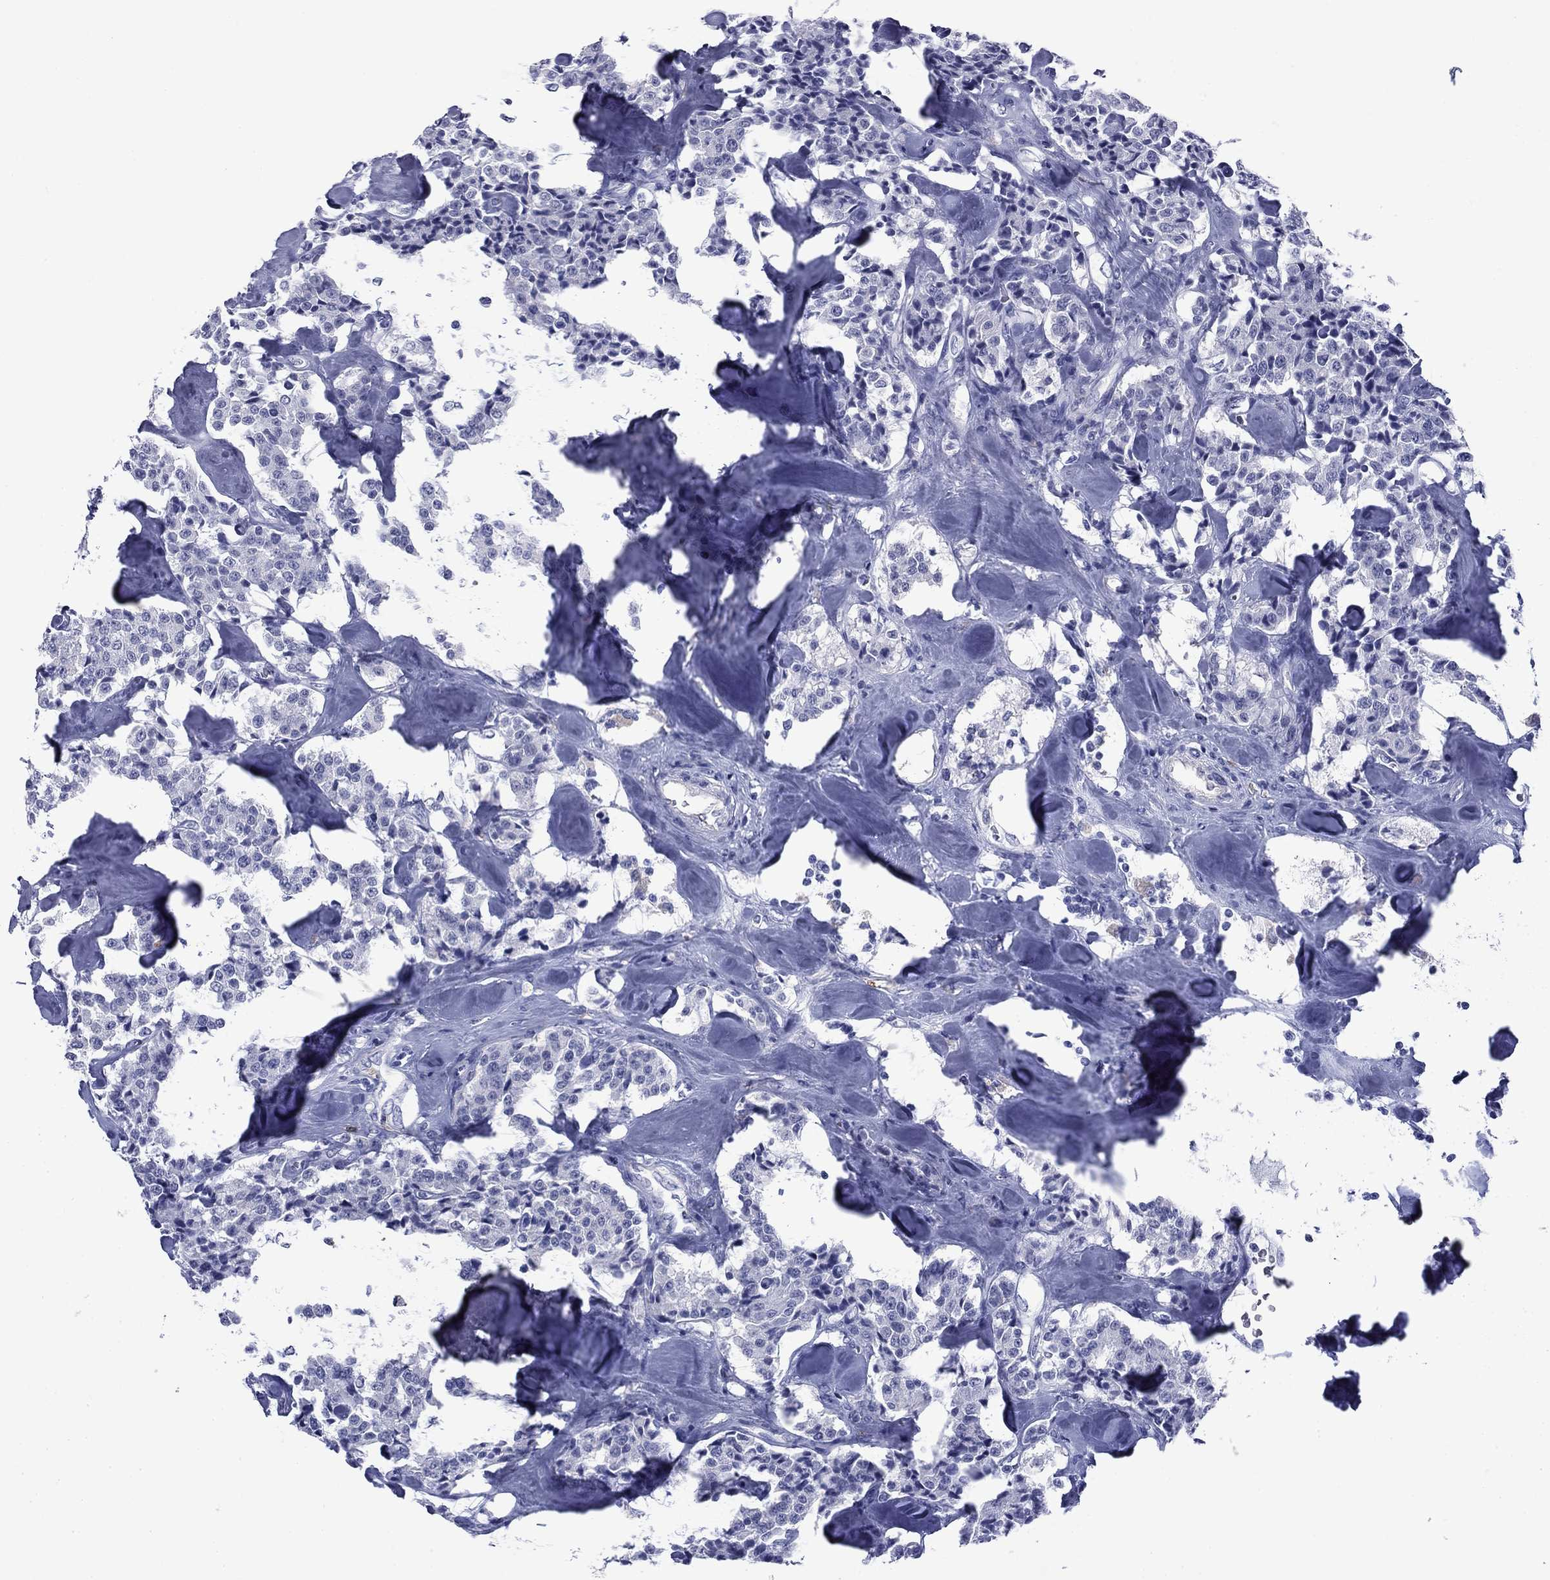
{"staining": {"intensity": "negative", "quantity": "none", "location": "none"}, "tissue": "carcinoid", "cell_type": "Tumor cells", "image_type": "cancer", "snomed": [{"axis": "morphology", "description": "Carcinoid, malignant, NOS"}, {"axis": "topography", "description": "Pancreas"}], "caption": "This is an immunohistochemistry micrograph of carcinoid. There is no positivity in tumor cells.", "gene": "BCL2L14", "patient": {"sex": "male", "age": 41}}